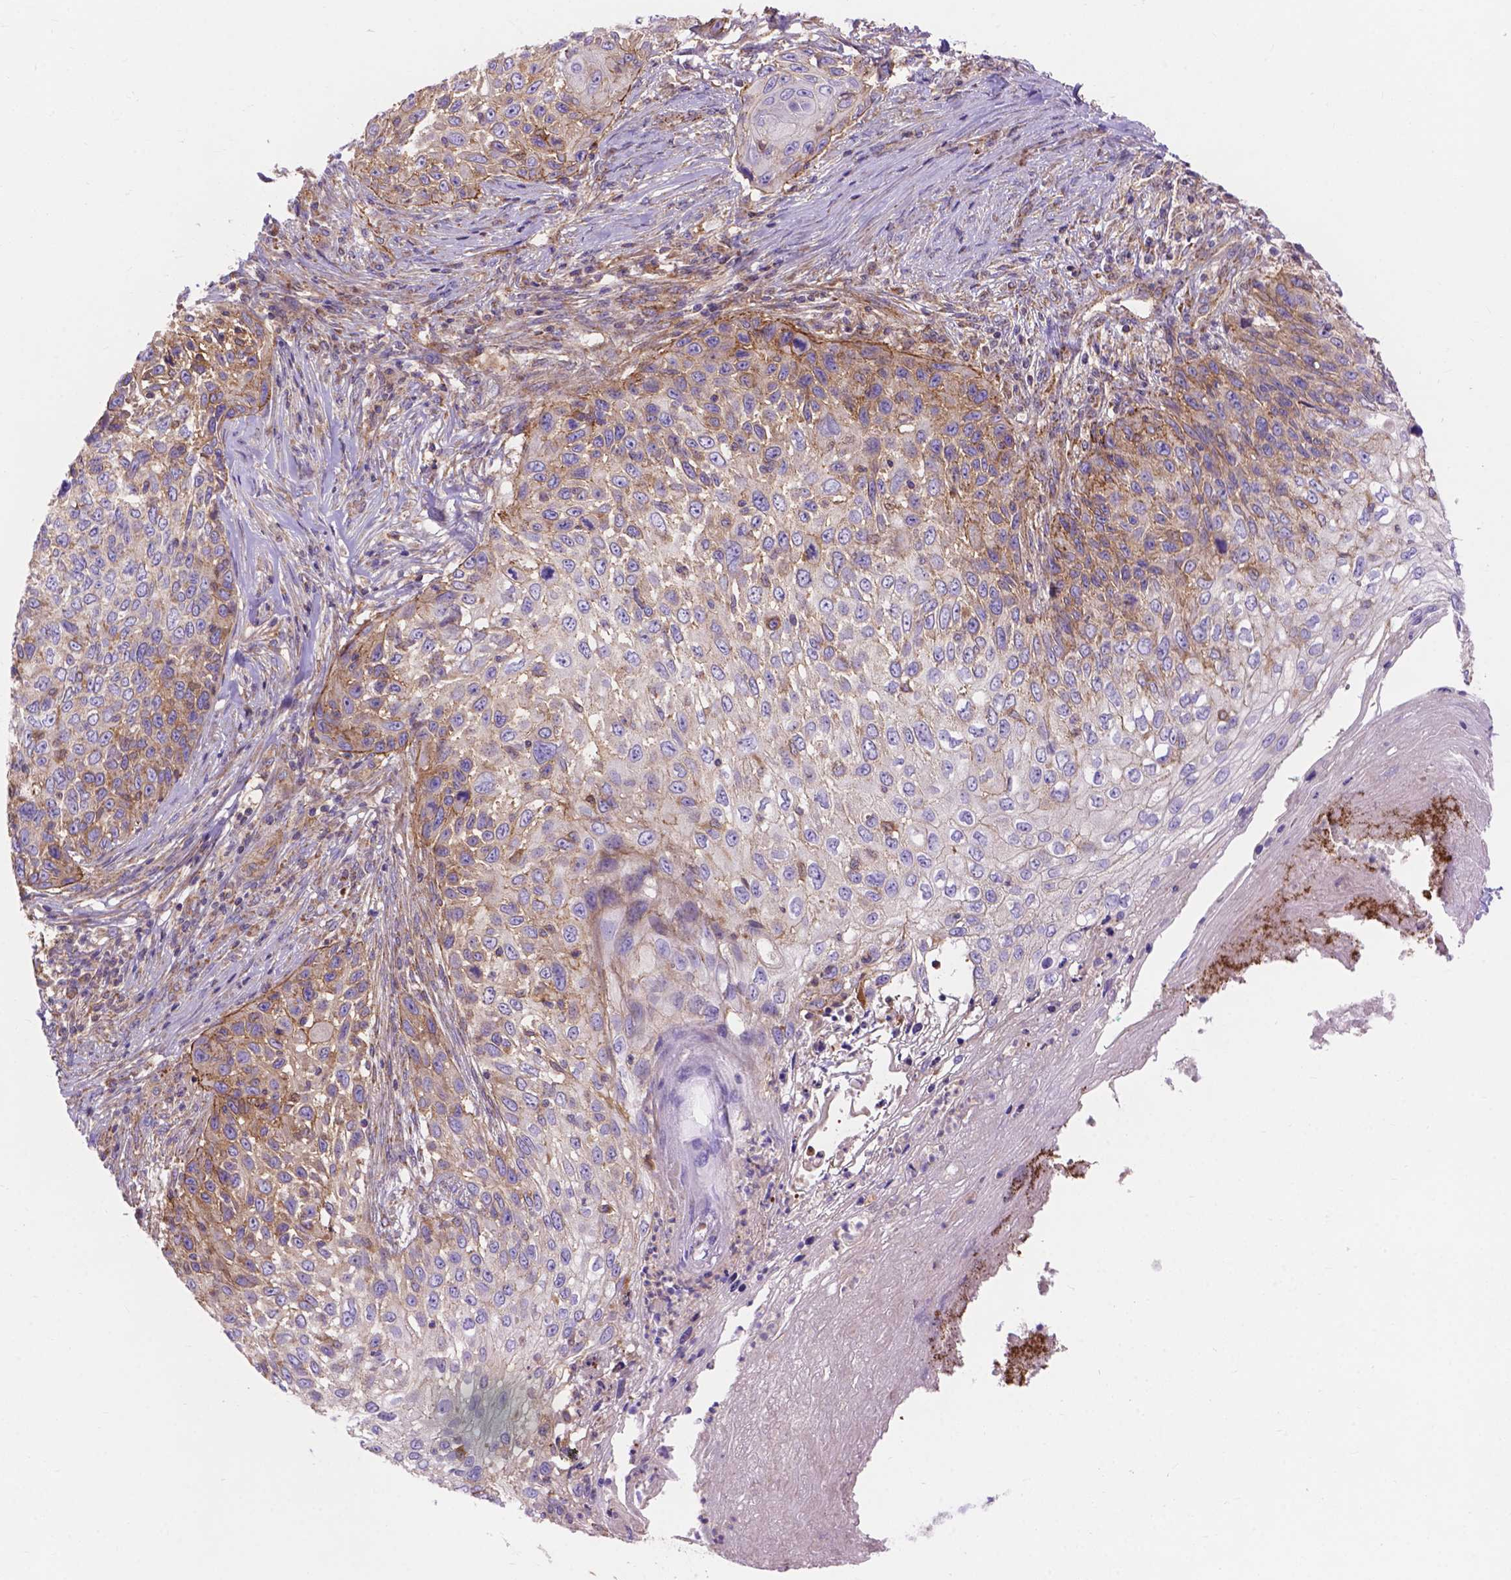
{"staining": {"intensity": "moderate", "quantity": "<25%", "location": "cytoplasmic/membranous"}, "tissue": "skin cancer", "cell_type": "Tumor cells", "image_type": "cancer", "snomed": [{"axis": "morphology", "description": "Squamous cell carcinoma, NOS"}, {"axis": "topography", "description": "Skin"}], "caption": "Tumor cells demonstrate low levels of moderate cytoplasmic/membranous staining in about <25% of cells in human squamous cell carcinoma (skin).", "gene": "AK3", "patient": {"sex": "male", "age": 92}}